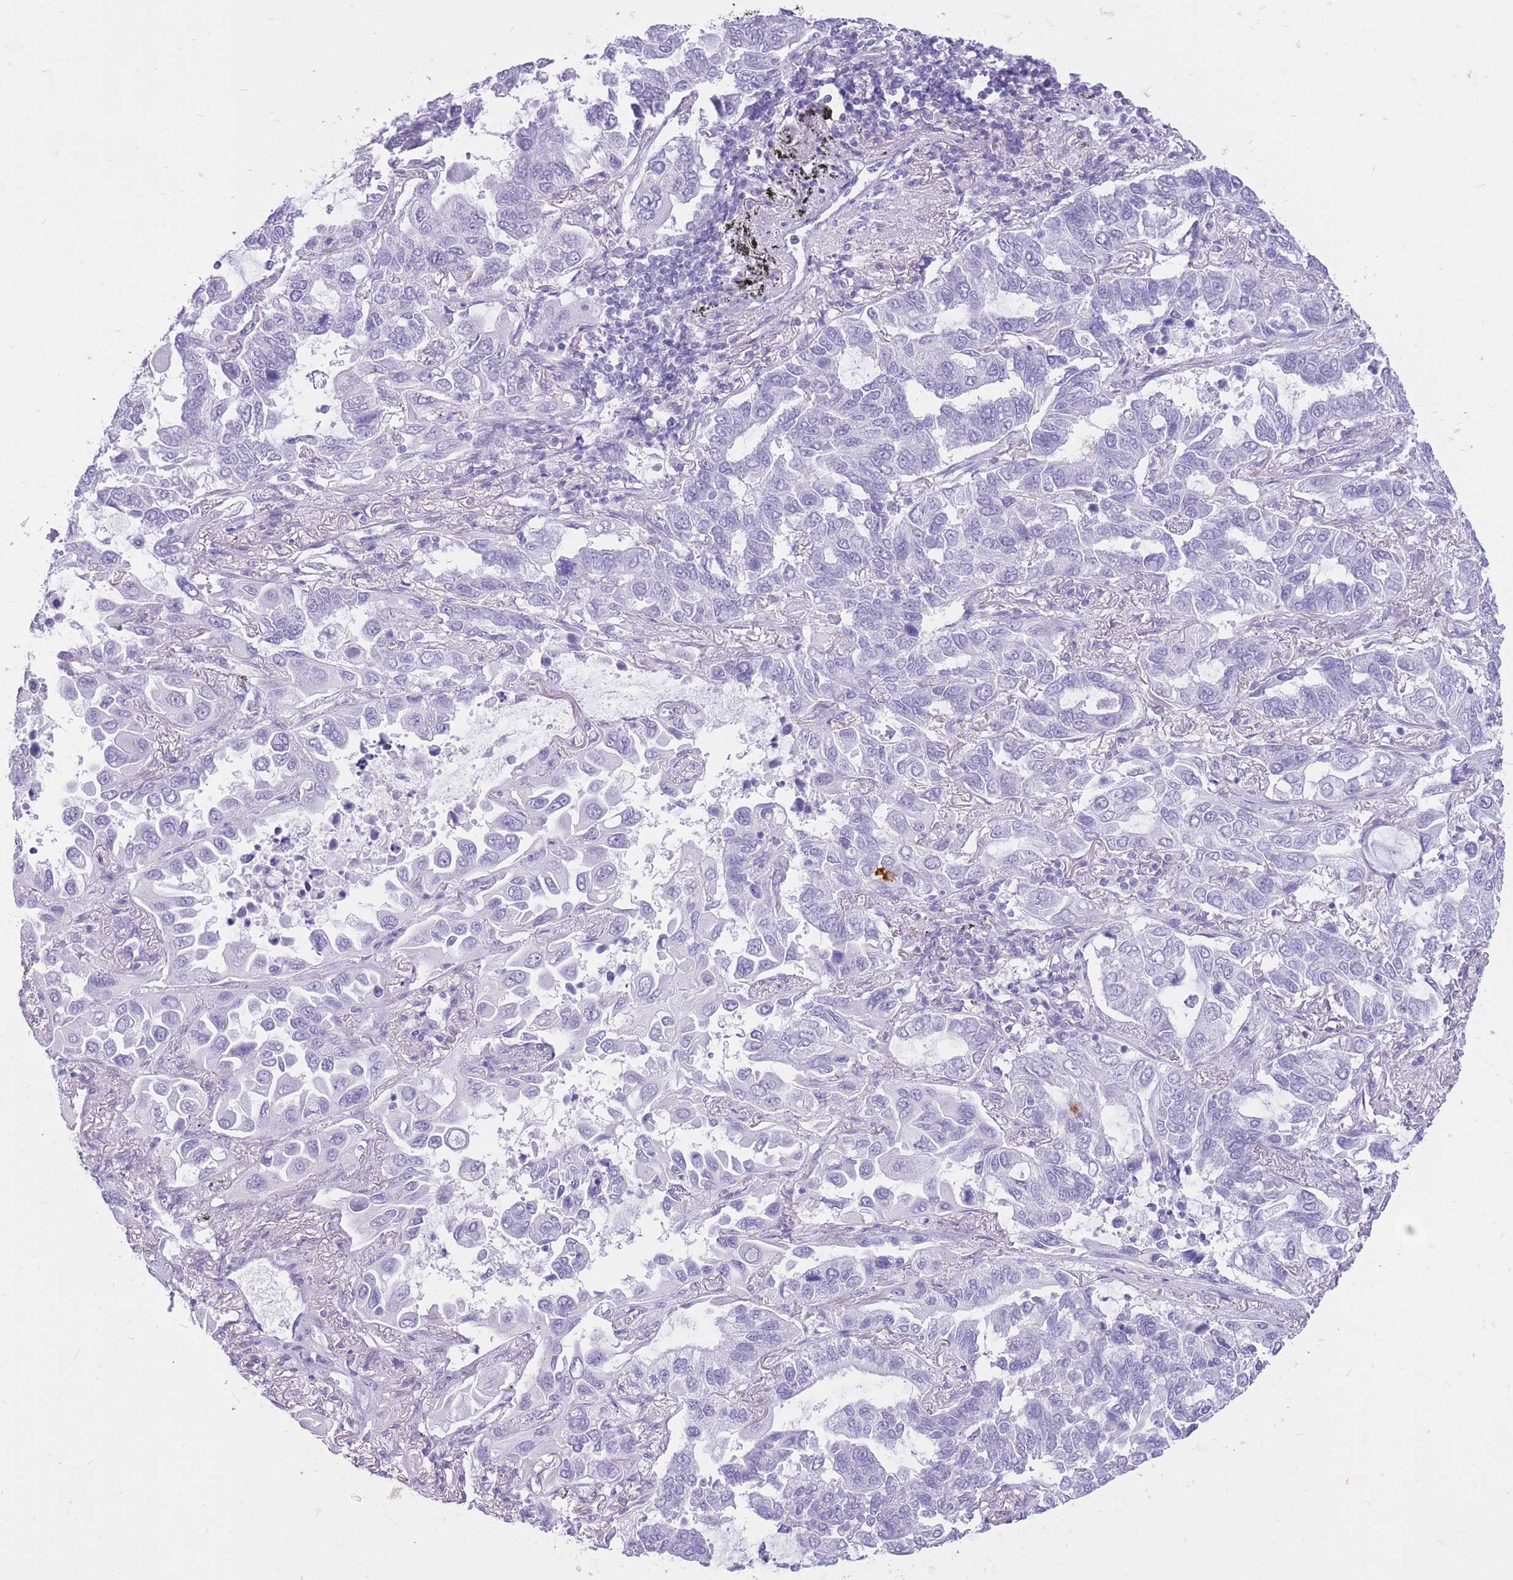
{"staining": {"intensity": "negative", "quantity": "none", "location": "none"}, "tissue": "lung cancer", "cell_type": "Tumor cells", "image_type": "cancer", "snomed": [{"axis": "morphology", "description": "Adenocarcinoma, NOS"}, {"axis": "topography", "description": "Lung"}], "caption": "A micrograph of lung cancer stained for a protein demonstrates no brown staining in tumor cells.", "gene": "CYP21A2", "patient": {"sex": "male", "age": 64}}